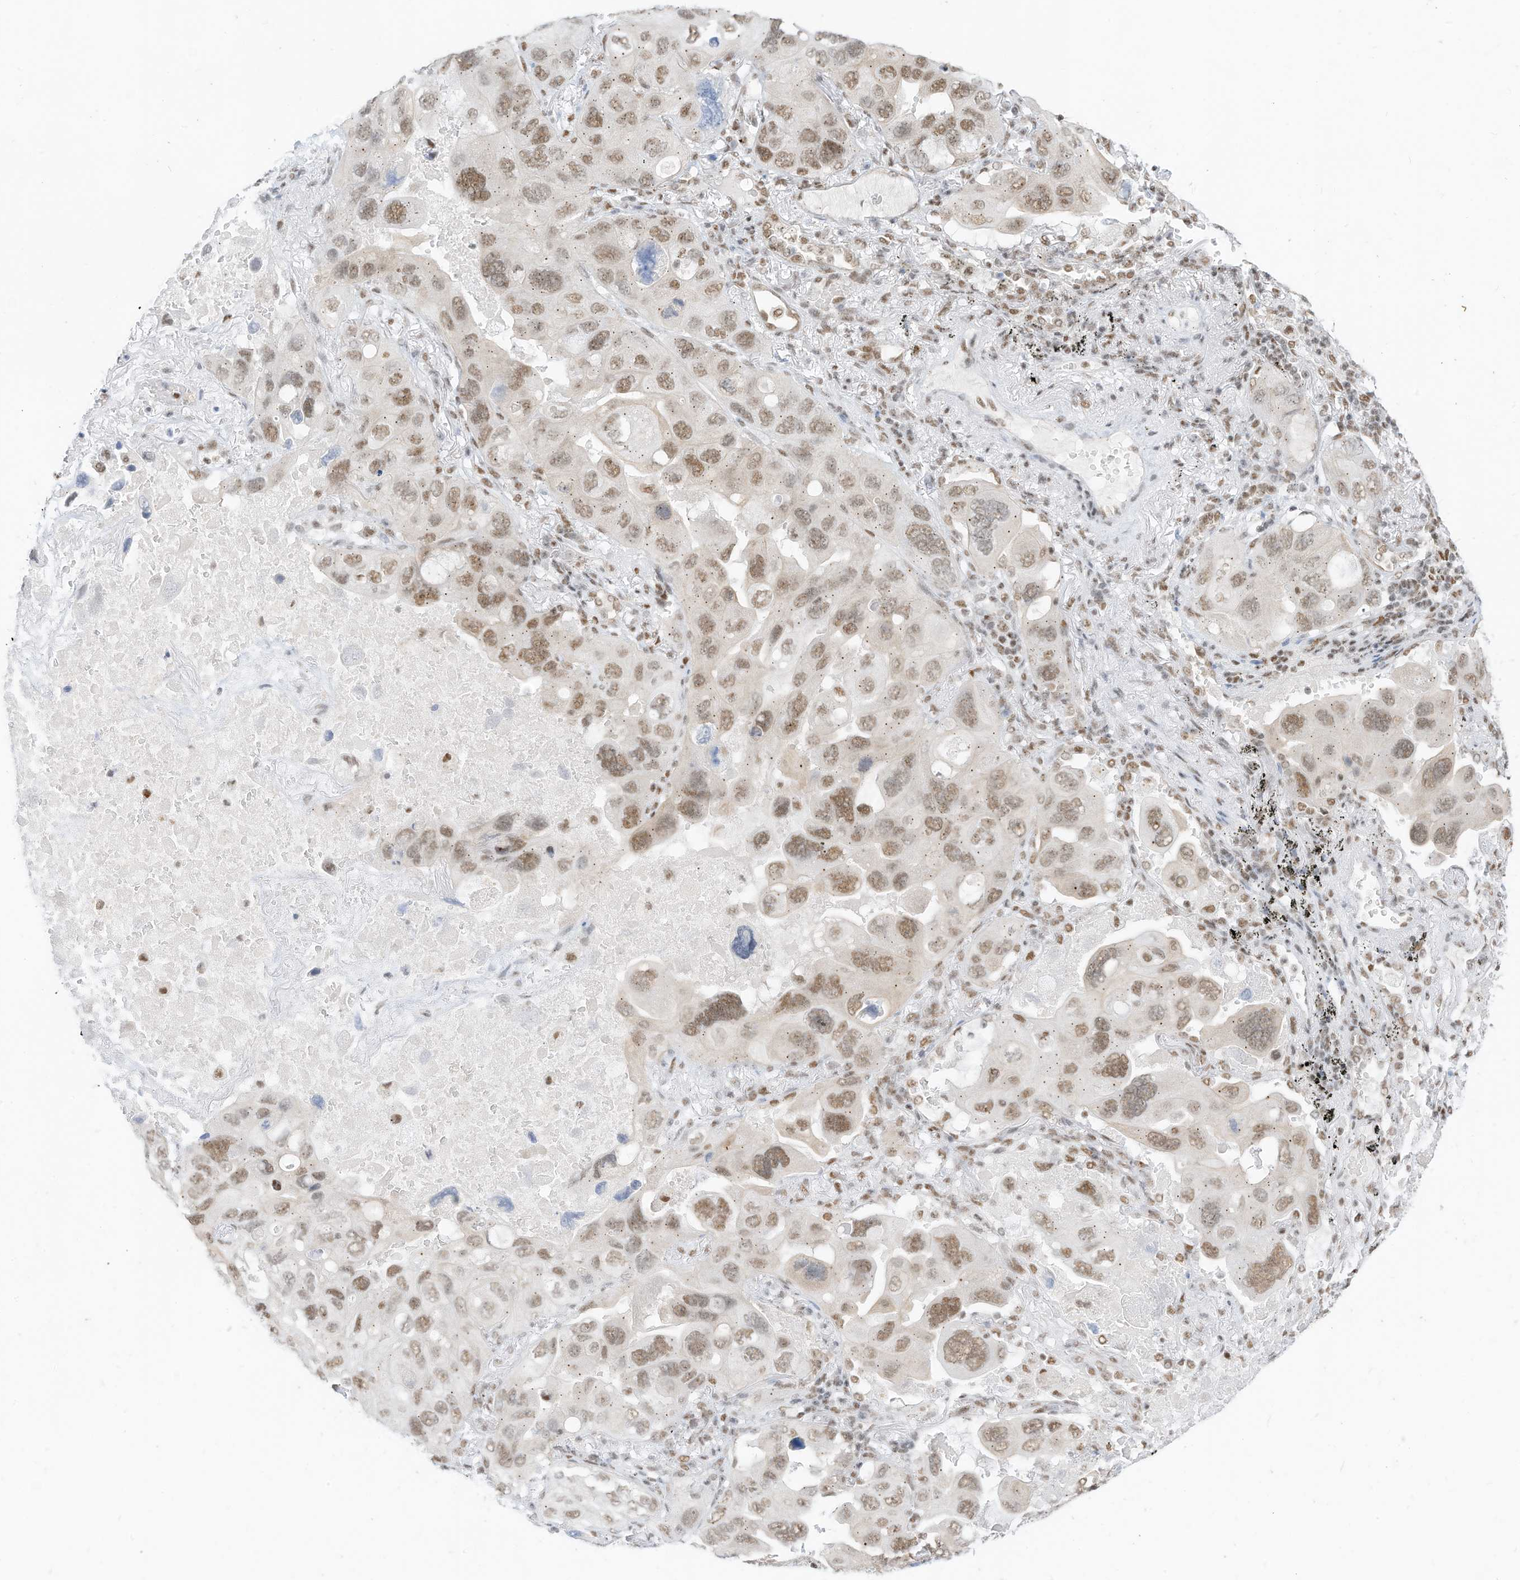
{"staining": {"intensity": "moderate", "quantity": ">75%", "location": "nuclear"}, "tissue": "lung cancer", "cell_type": "Tumor cells", "image_type": "cancer", "snomed": [{"axis": "morphology", "description": "Squamous cell carcinoma, NOS"}, {"axis": "topography", "description": "Lung"}], "caption": "Lung cancer stained with a brown dye exhibits moderate nuclear positive positivity in approximately >75% of tumor cells.", "gene": "SMARCA2", "patient": {"sex": "female", "age": 73}}